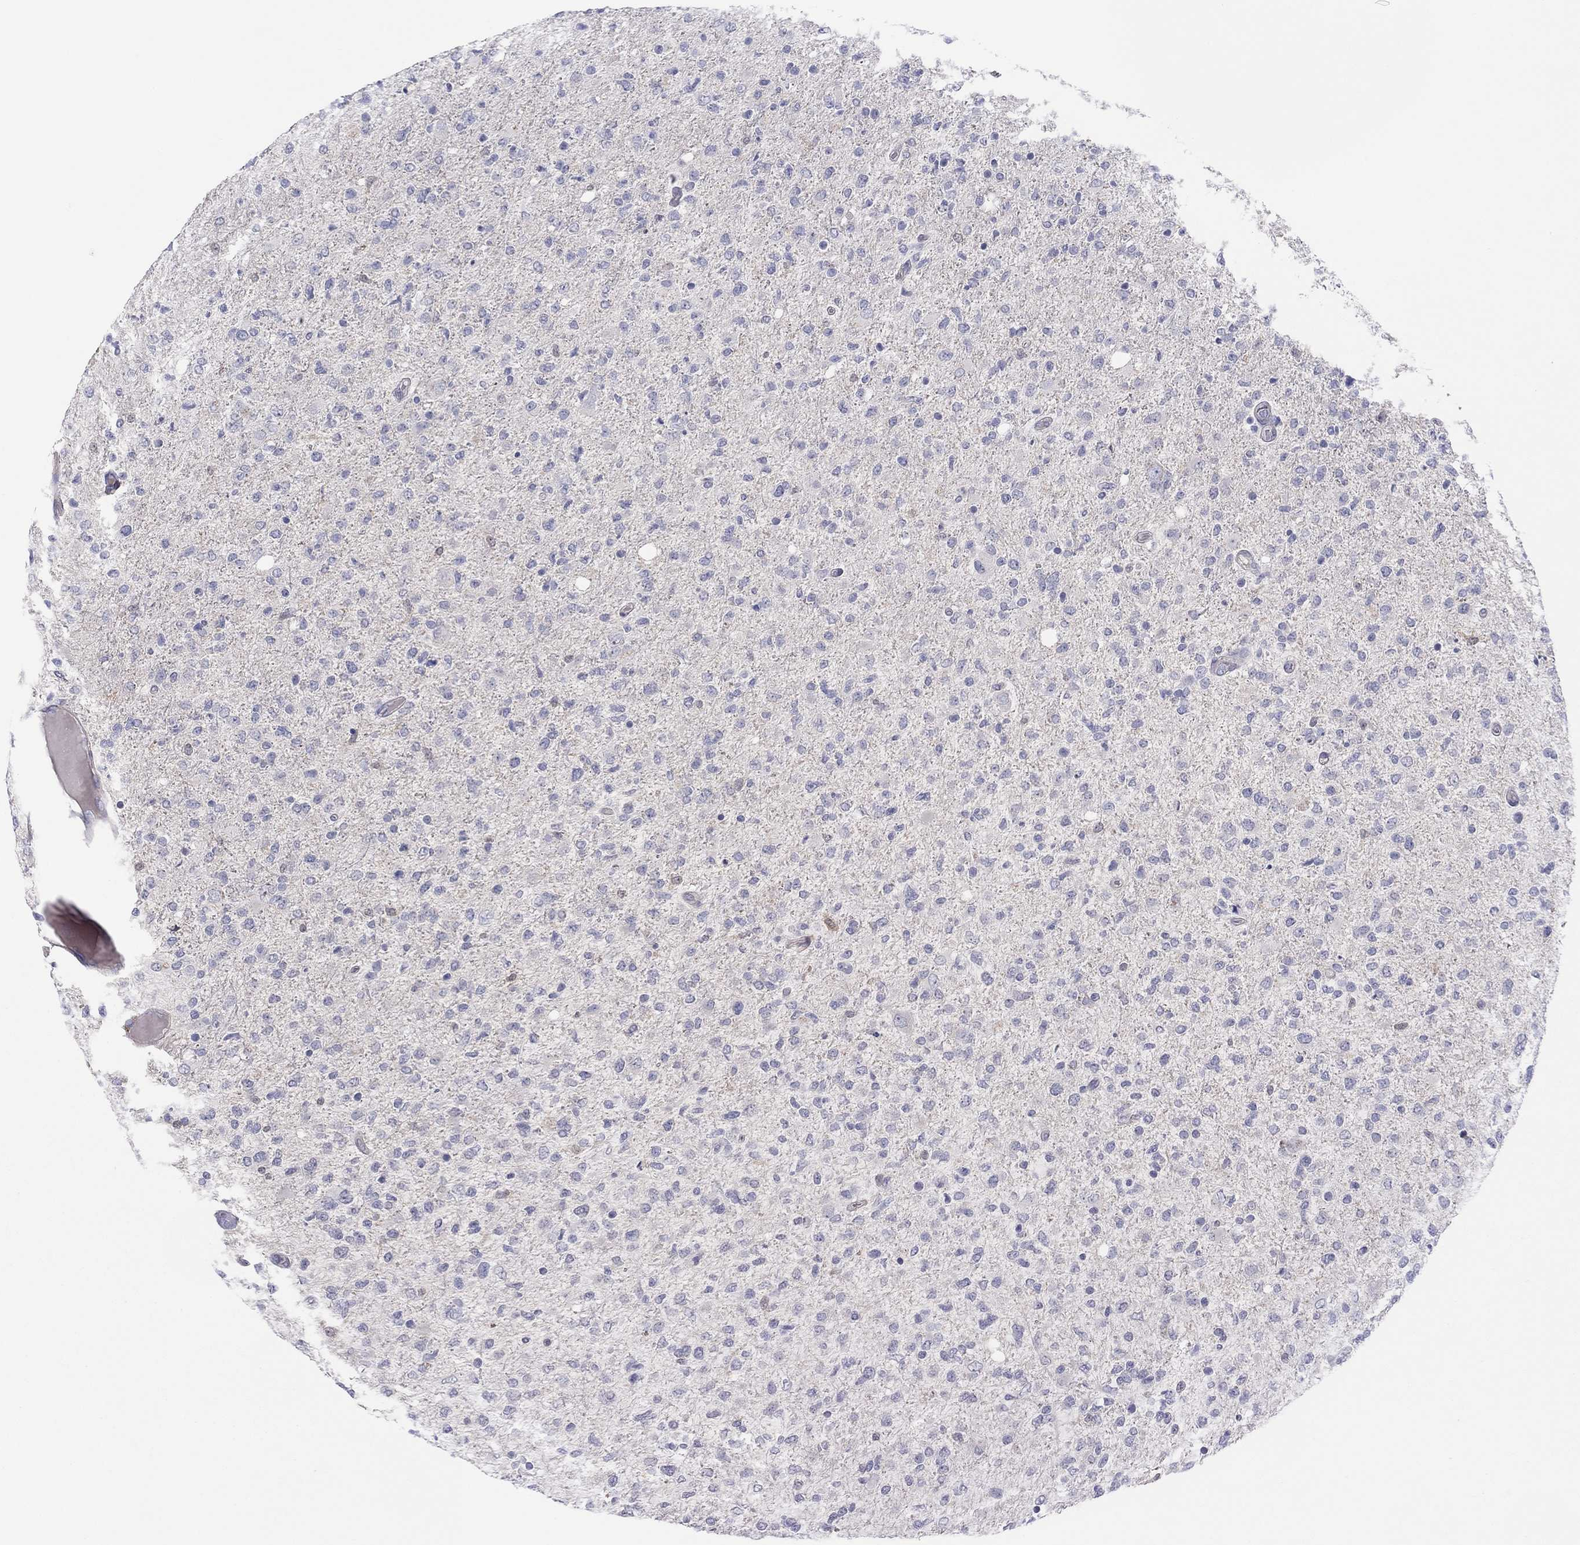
{"staining": {"intensity": "negative", "quantity": "none", "location": "none"}, "tissue": "glioma", "cell_type": "Tumor cells", "image_type": "cancer", "snomed": [{"axis": "morphology", "description": "Glioma, malignant, High grade"}, {"axis": "topography", "description": "Cerebral cortex"}], "caption": "Immunohistochemical staining of glioma exhibits no significant staining in tumor cells. Nuclei are stained in blue.", "gene": "CYP2B6", "patient": {"sex": "male", "age": 70}}